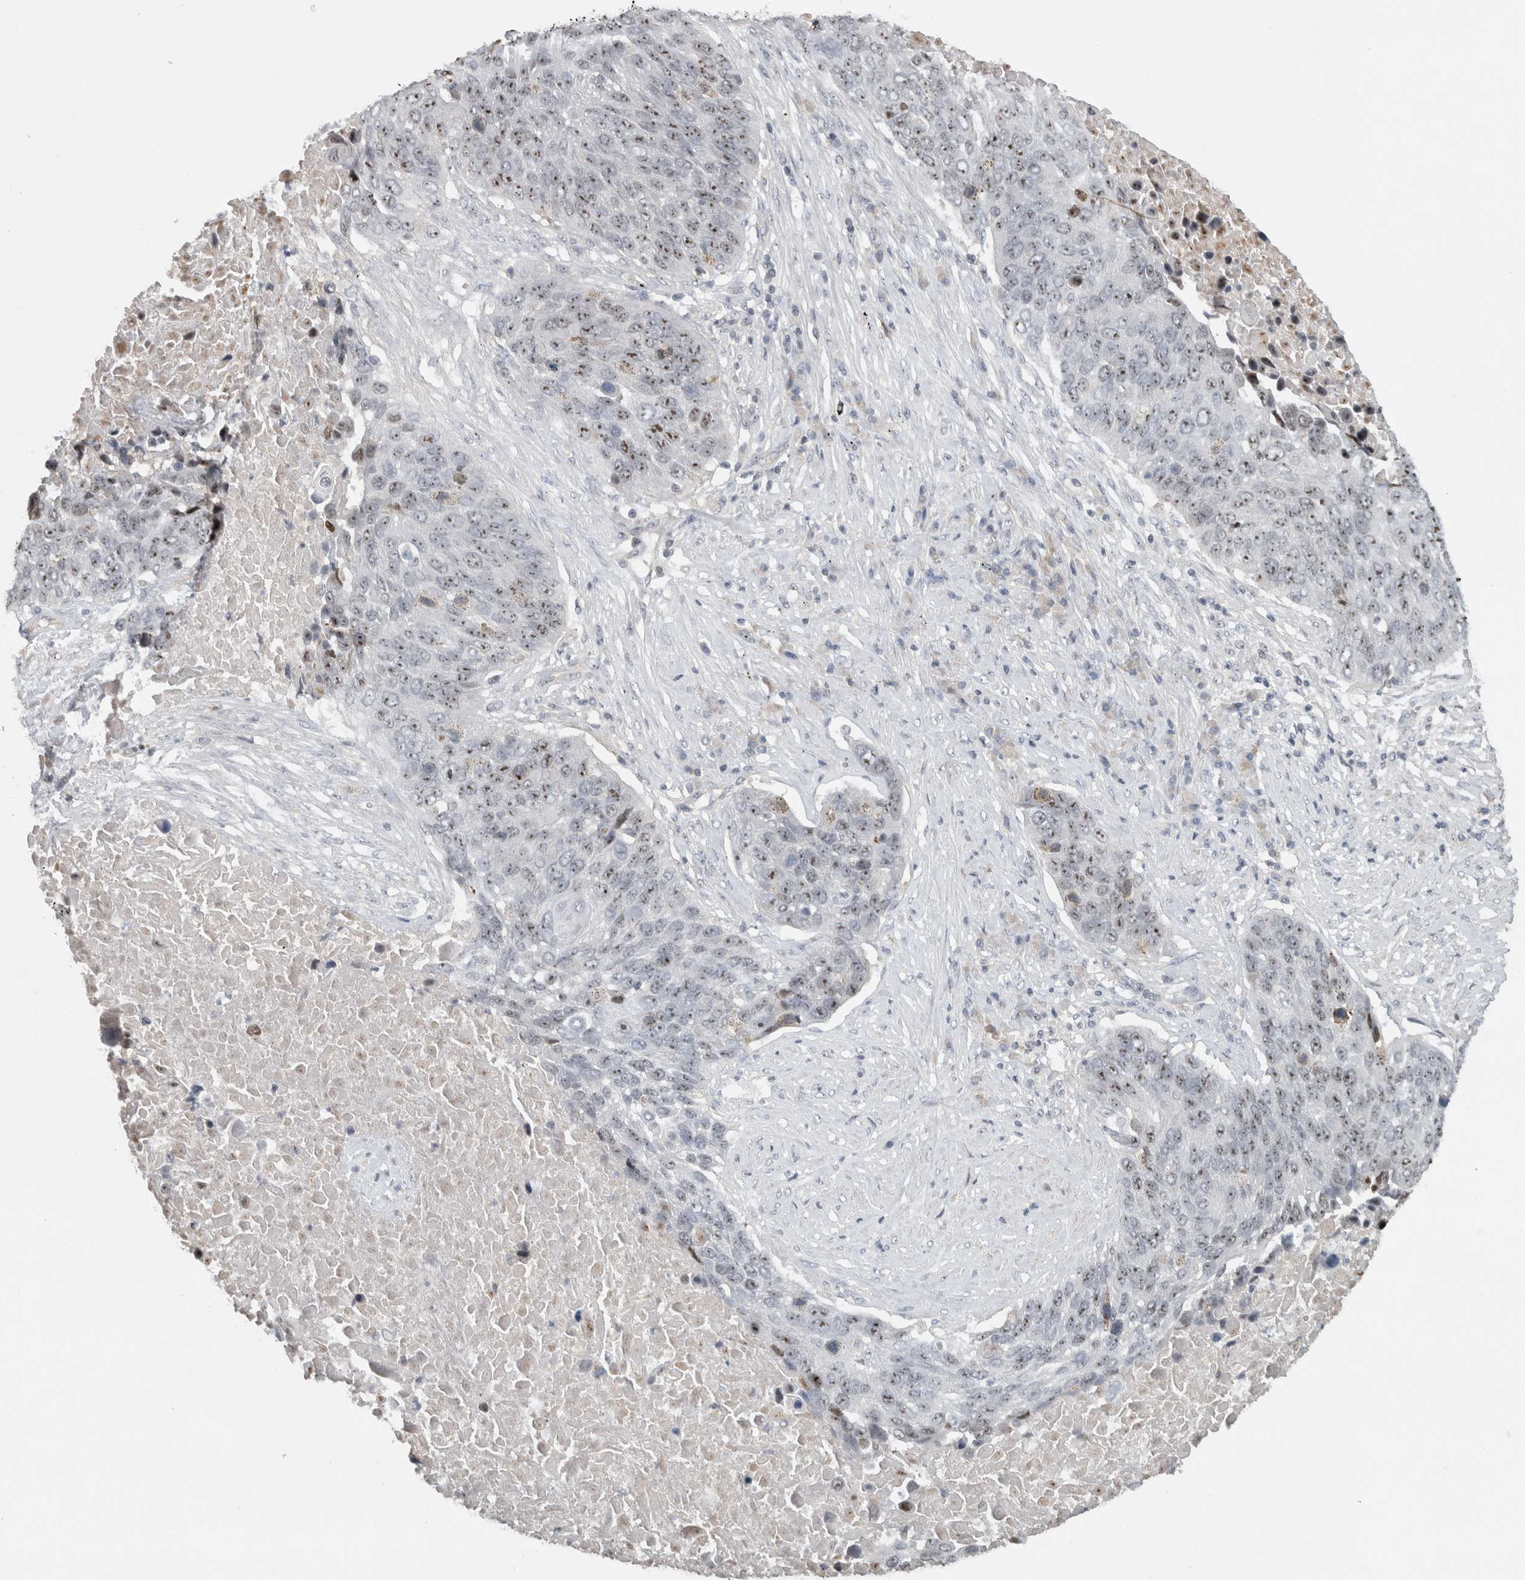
{"staining": {"intensity": "moderate", "quantity": ">75%", "location": "nuclear"}, "tissue": "lung cancer", "cell_type": "Tumor cells", "image_type": "cancer", "snomed": [{"axis": "morphology", "description": "Squamous cell carcinoma, NOS"}, {"axis": "topography", "description": "Lung"}], "caption": "Immunohistochemical staining of human squamous cell carcinoma (lung) shows medium levels of moderate nuclear expression in about >75% of tumor cells.", "gene": "RBM28", "patient": {"sex": "male", "age": 66}}